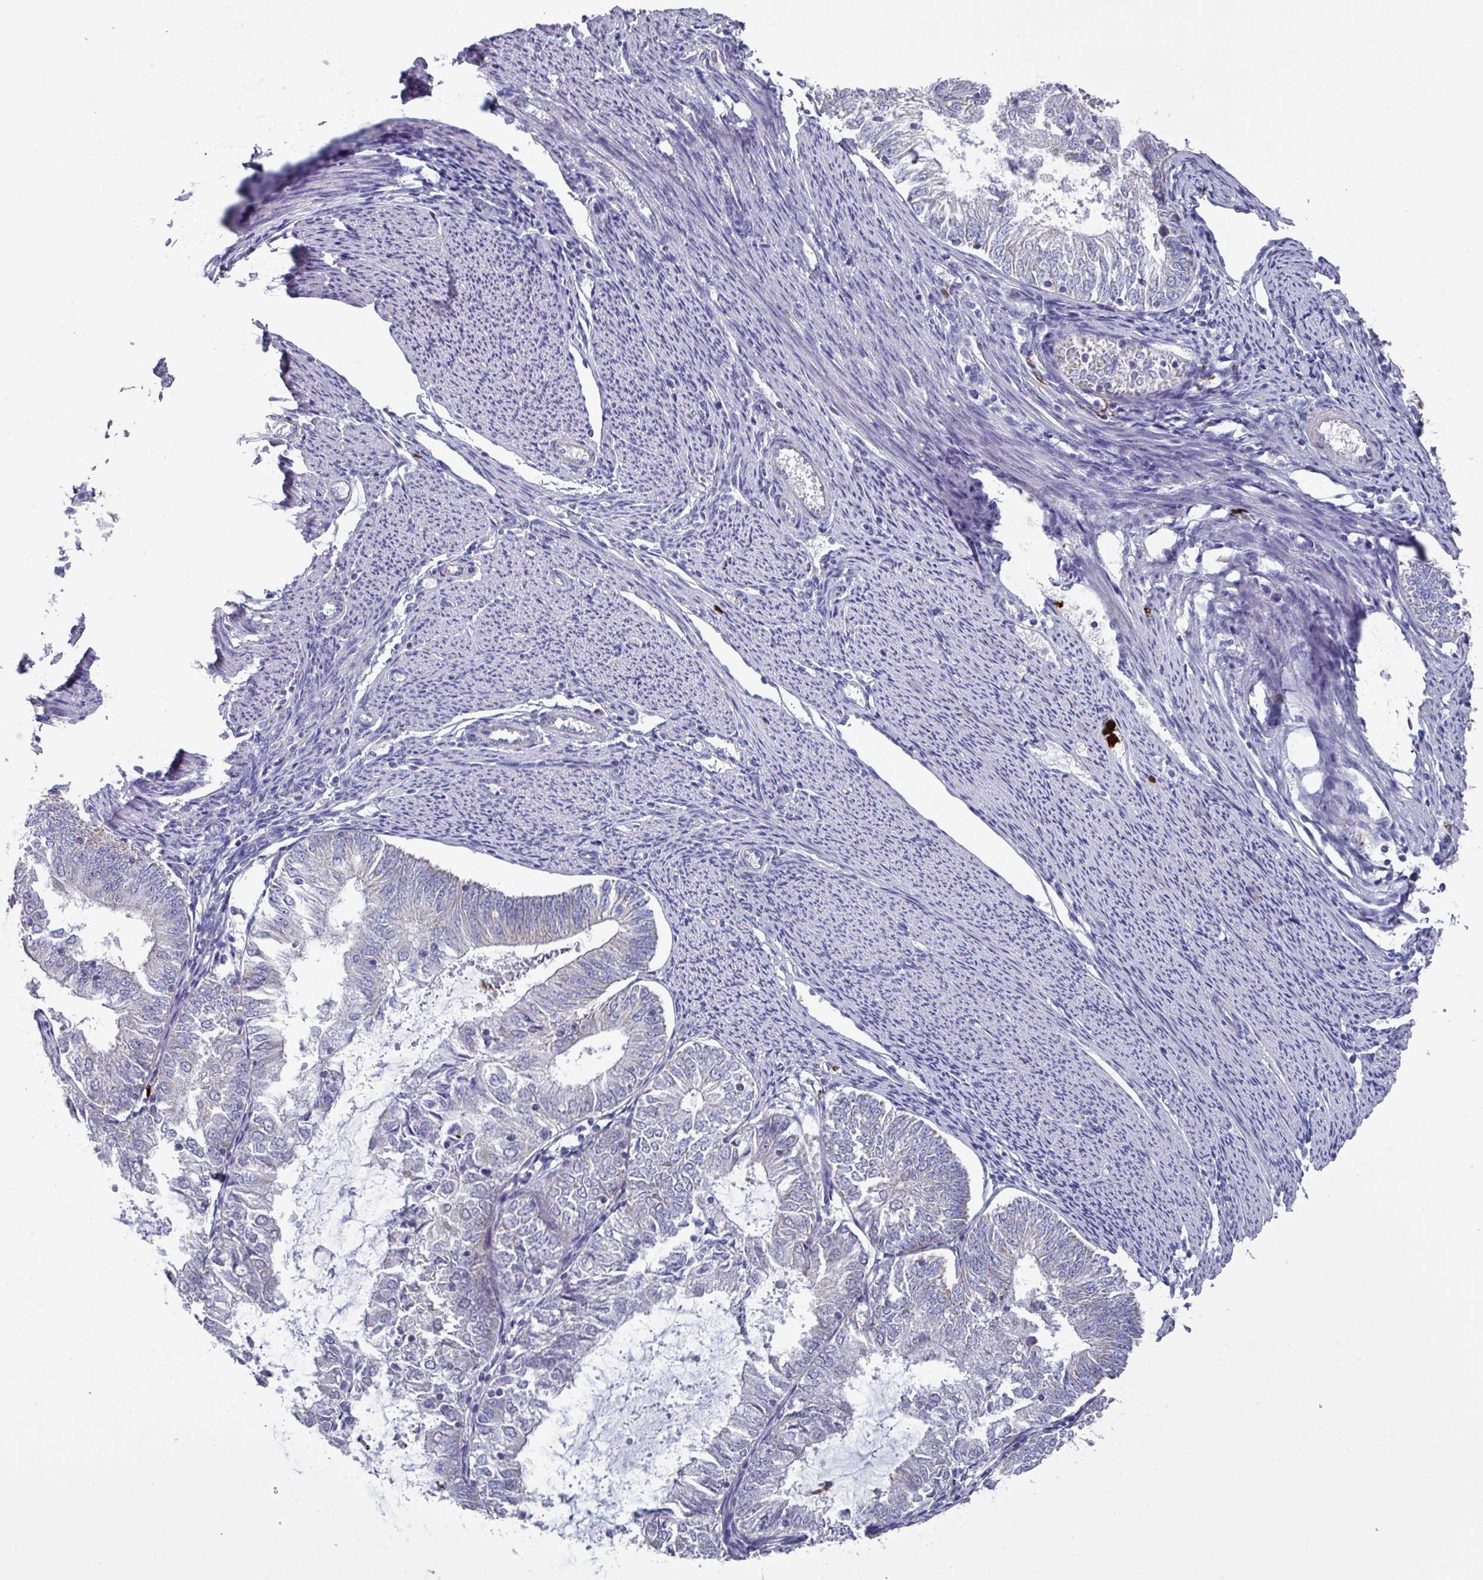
{"staining": {"intensity": "negative", "quantity": "none", "location": "none"}, "tissue": "endometrial cancer", "cell_type": "Tumor cells", "image_type": "cancer", "snomed": [{"axis": "morphology", "description": "Adenocarcinoma, NOS"}, {"axis": "topography", "description": "Endometrium"}], "caption": "This is an IHC micrograph of endometrial cancer. There is no staining in tumor cells.", "gene": "UQCC2", "patient": {"sex": "female", "age": 57}}